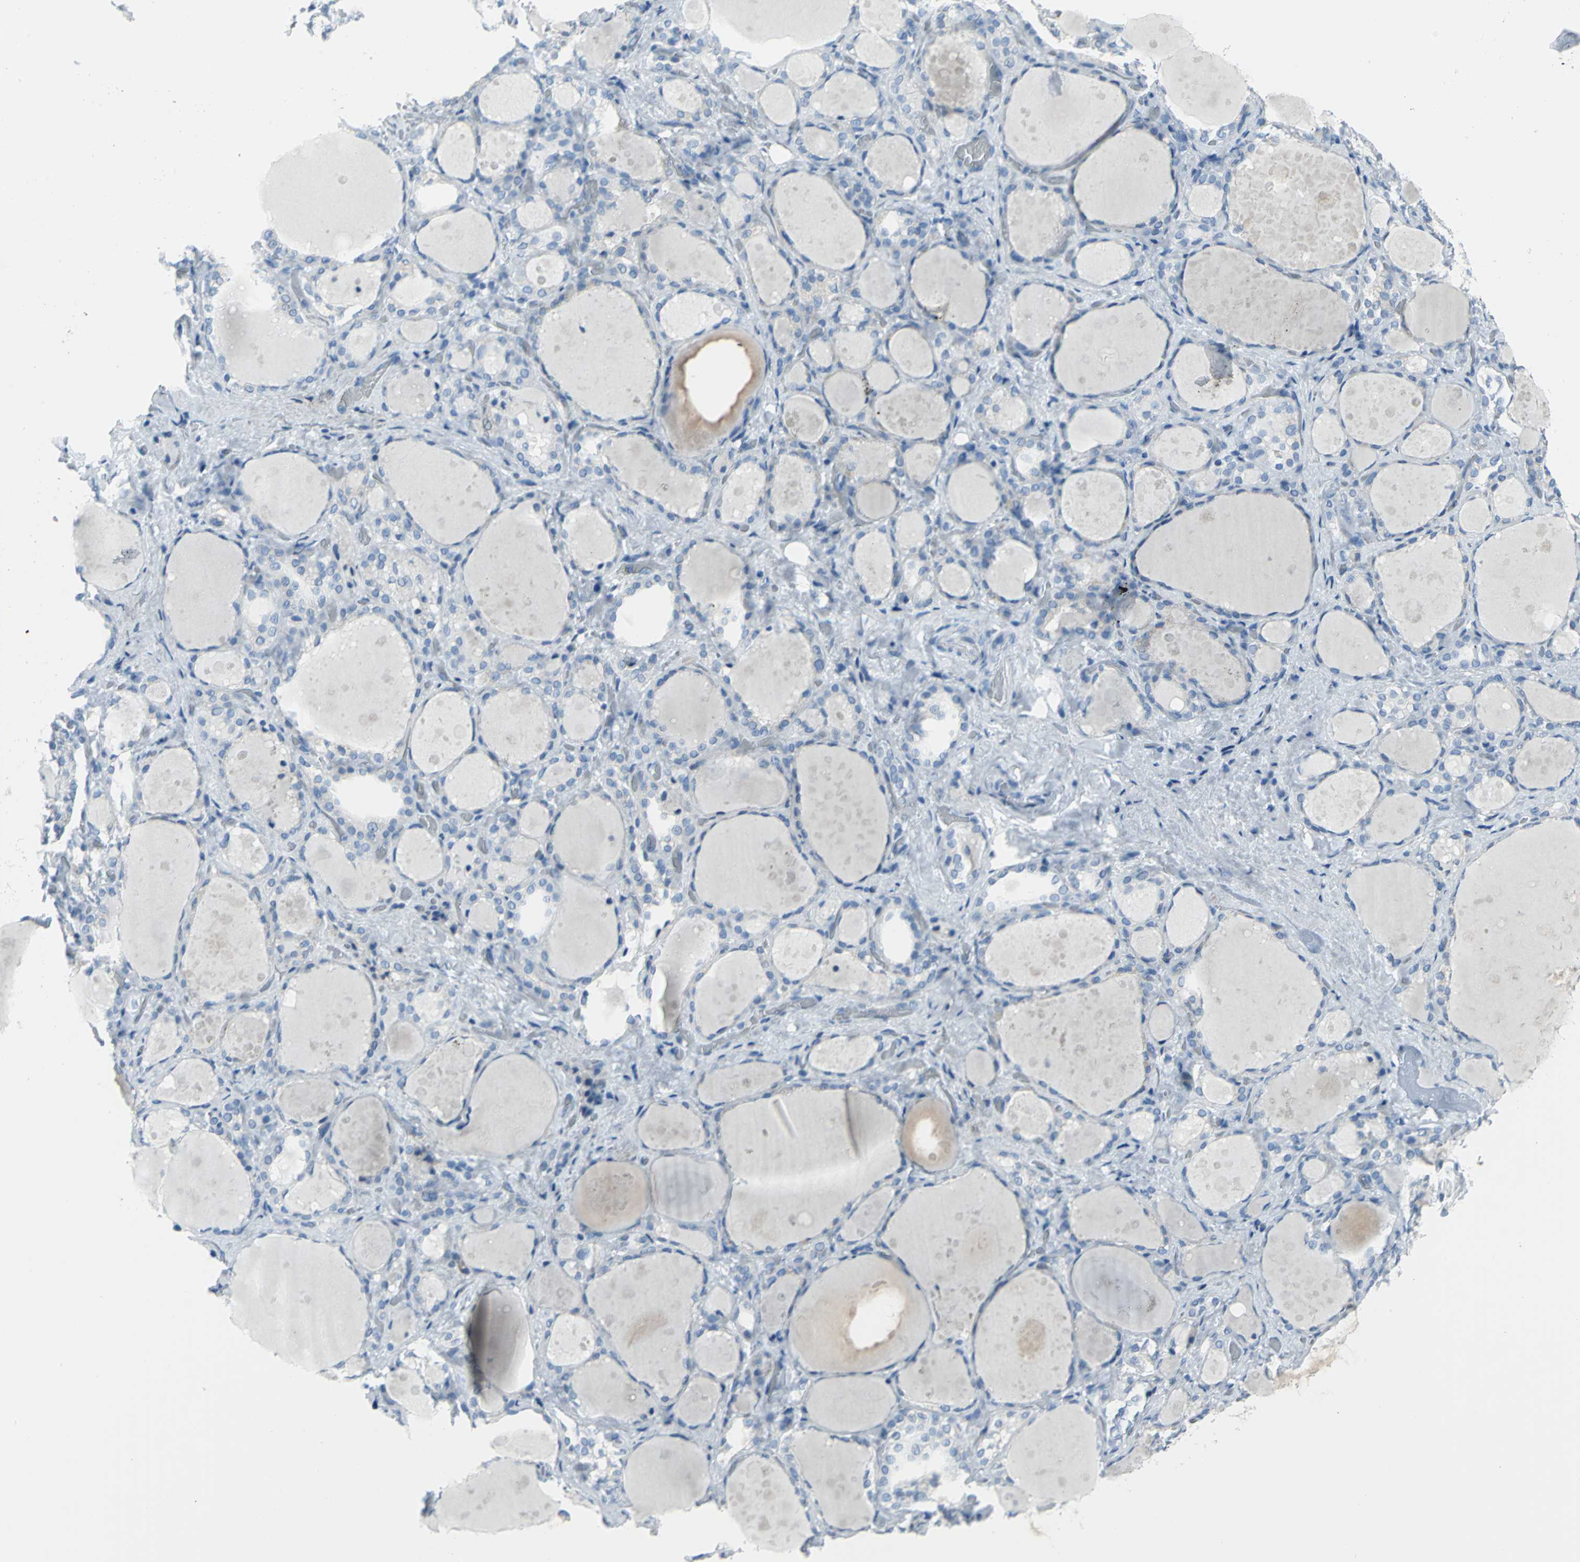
{"staining": {"intensity": "negative", "quantity": "none", "location": "none"}, "tissue": "thyroid gland", "cell_type": "Glandular cells", "image_type": "normal", "snomed": [{"axis": "morphology", "description": "Normal tissue, NOS"}, {"axis": "topography", "description": "Thyroid gland"}], "caption": "High power microscopy image of an IHC micrograph of benign thyroid gland, revealing no significant positivity in glandular cells.", "gene": "DNAI2", "patient": {"sex": "female", "age": 75}}